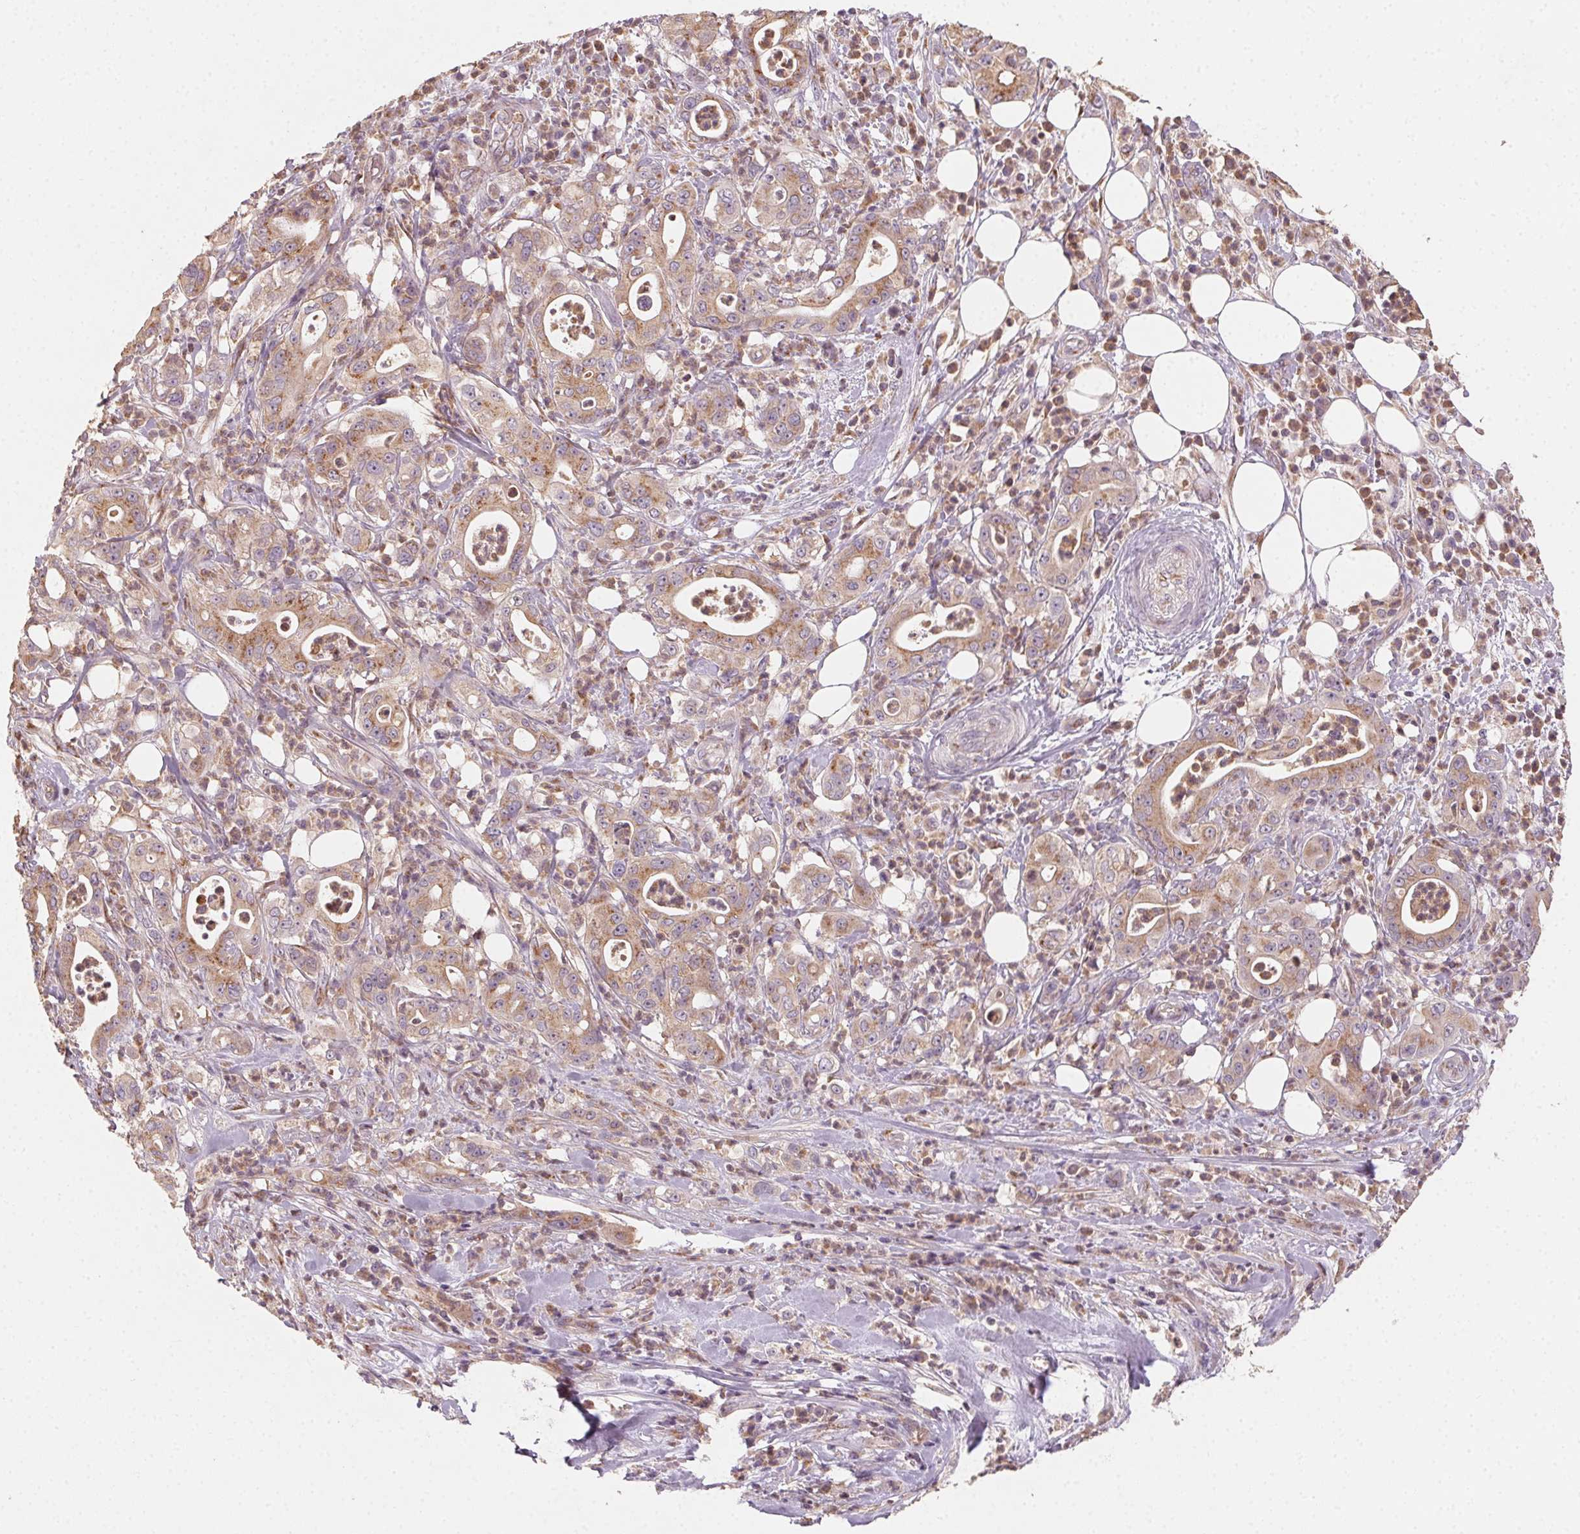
{"staining": {"intensity": "moderate", "quantity": ">75%", "location": "cytoplasmic/membranous"}, "tissue": "pancreatic cancer", "cell_type": "Tumor cells", "image_type": "cancer", "snomed": [{"axis": "morphology", "description": "Adenocarcinoma, NOS"}, {"axis": "topography", "description": "Pancreas"}], "caption": "The image reveals immunohistochemical staining of pancreatic cancer. There is moderate cytoplasmic/membranous staining is present in about >75% of tumor cells. (Stains: DAB in brown, nuclei in blue, Microscopy: brightfield microscopy at high magnification).", "gene": "AP1S1", "patient": {"sex": "male", "age": 71}}